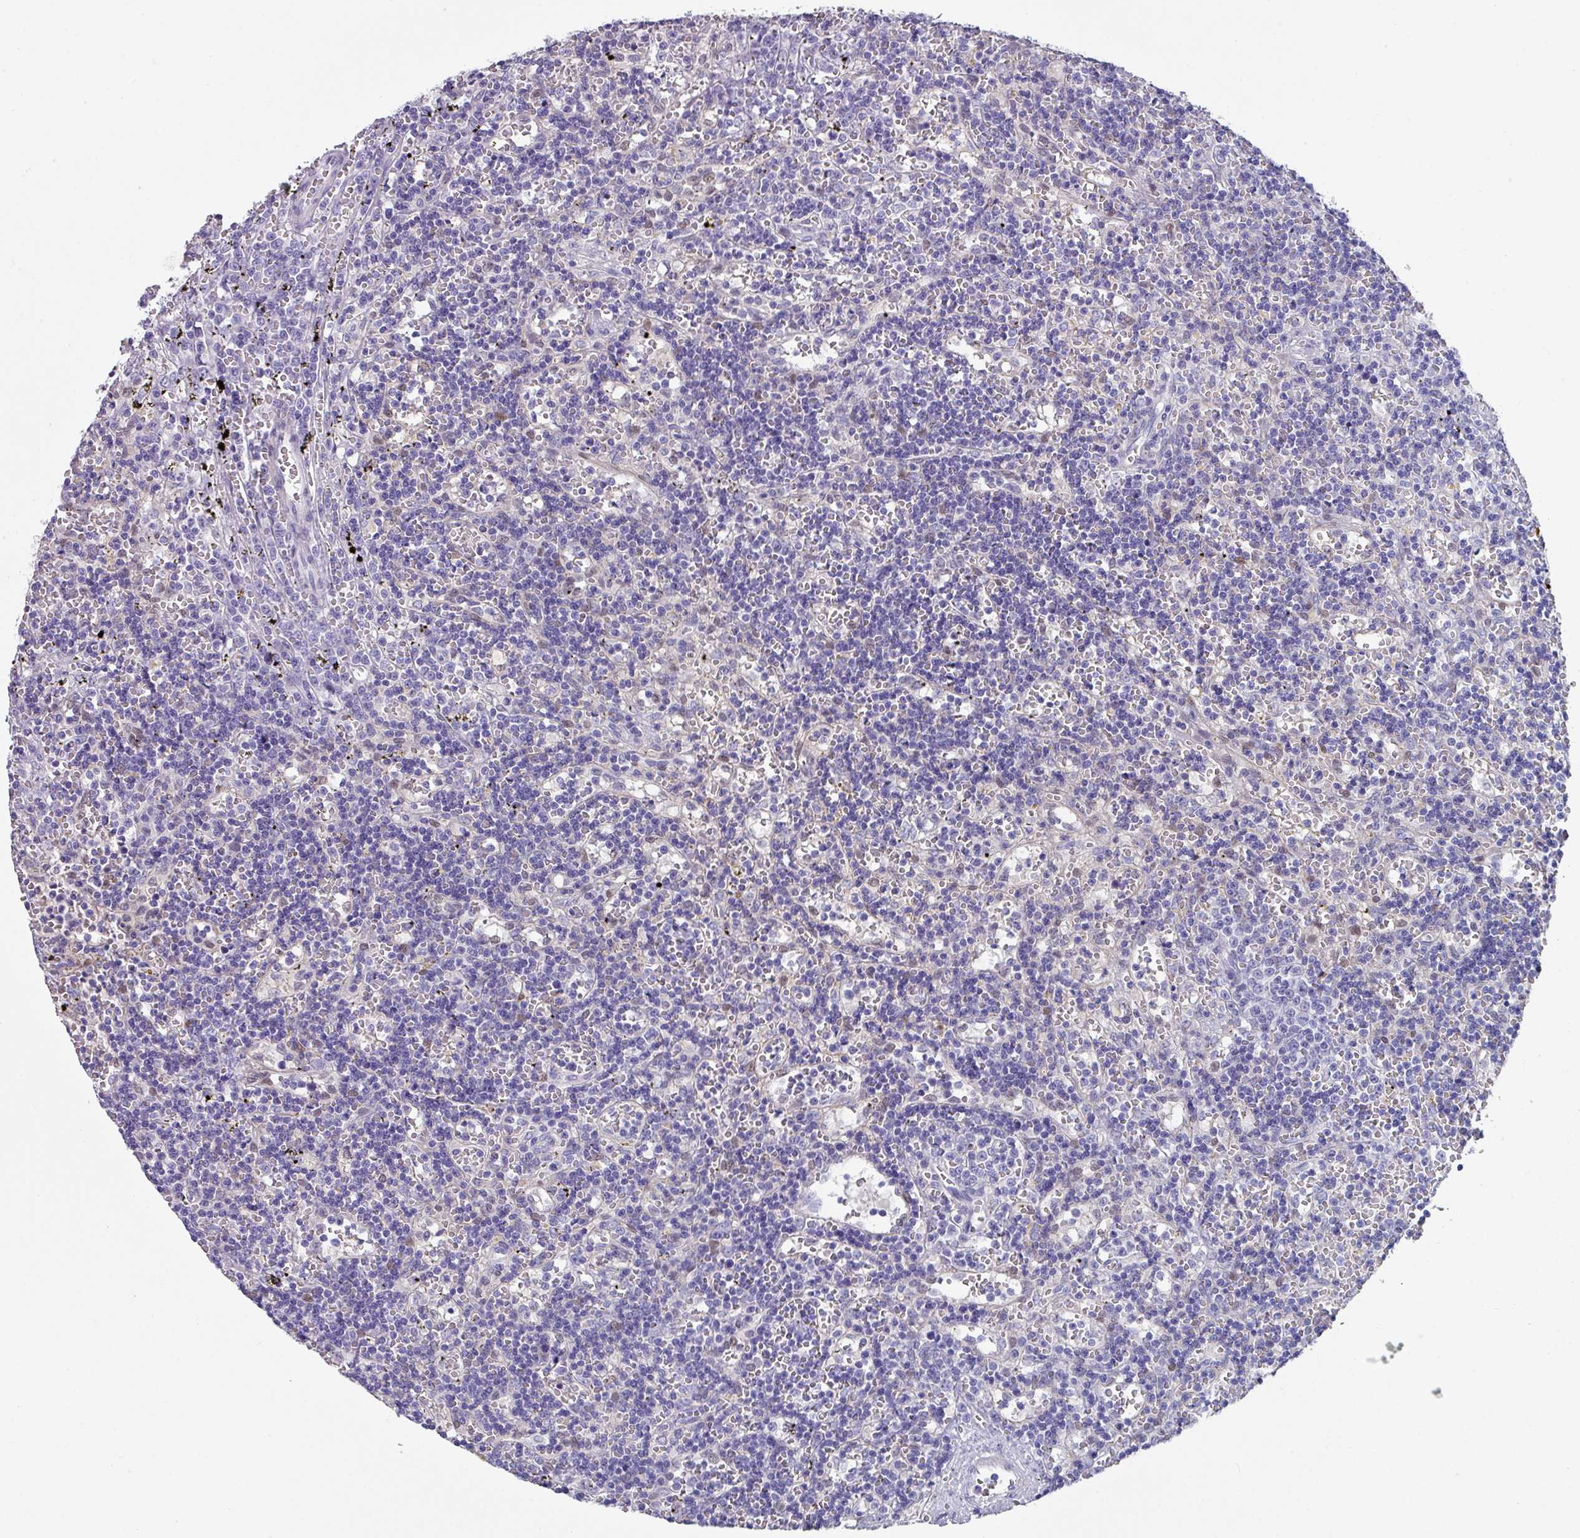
{"staining": {"intensity": "negative", "quantity": "none", "location": "none"}, "tissue": "lymphoma", "cell_type": "Tumor cells", "image_type": "cancer", "snomed": [{"axis": "morphology", "description": "Malignant lymphoma, non-Hodgkin's type, Low grade"}, {"axis": "topography", "description": "Spleen"}], "caption": "The histopathology image demonstrates no staining of tumor cells in lymphoma.", "gene": "DEFB115", "patient": {"sex": "male", "age": 60}}